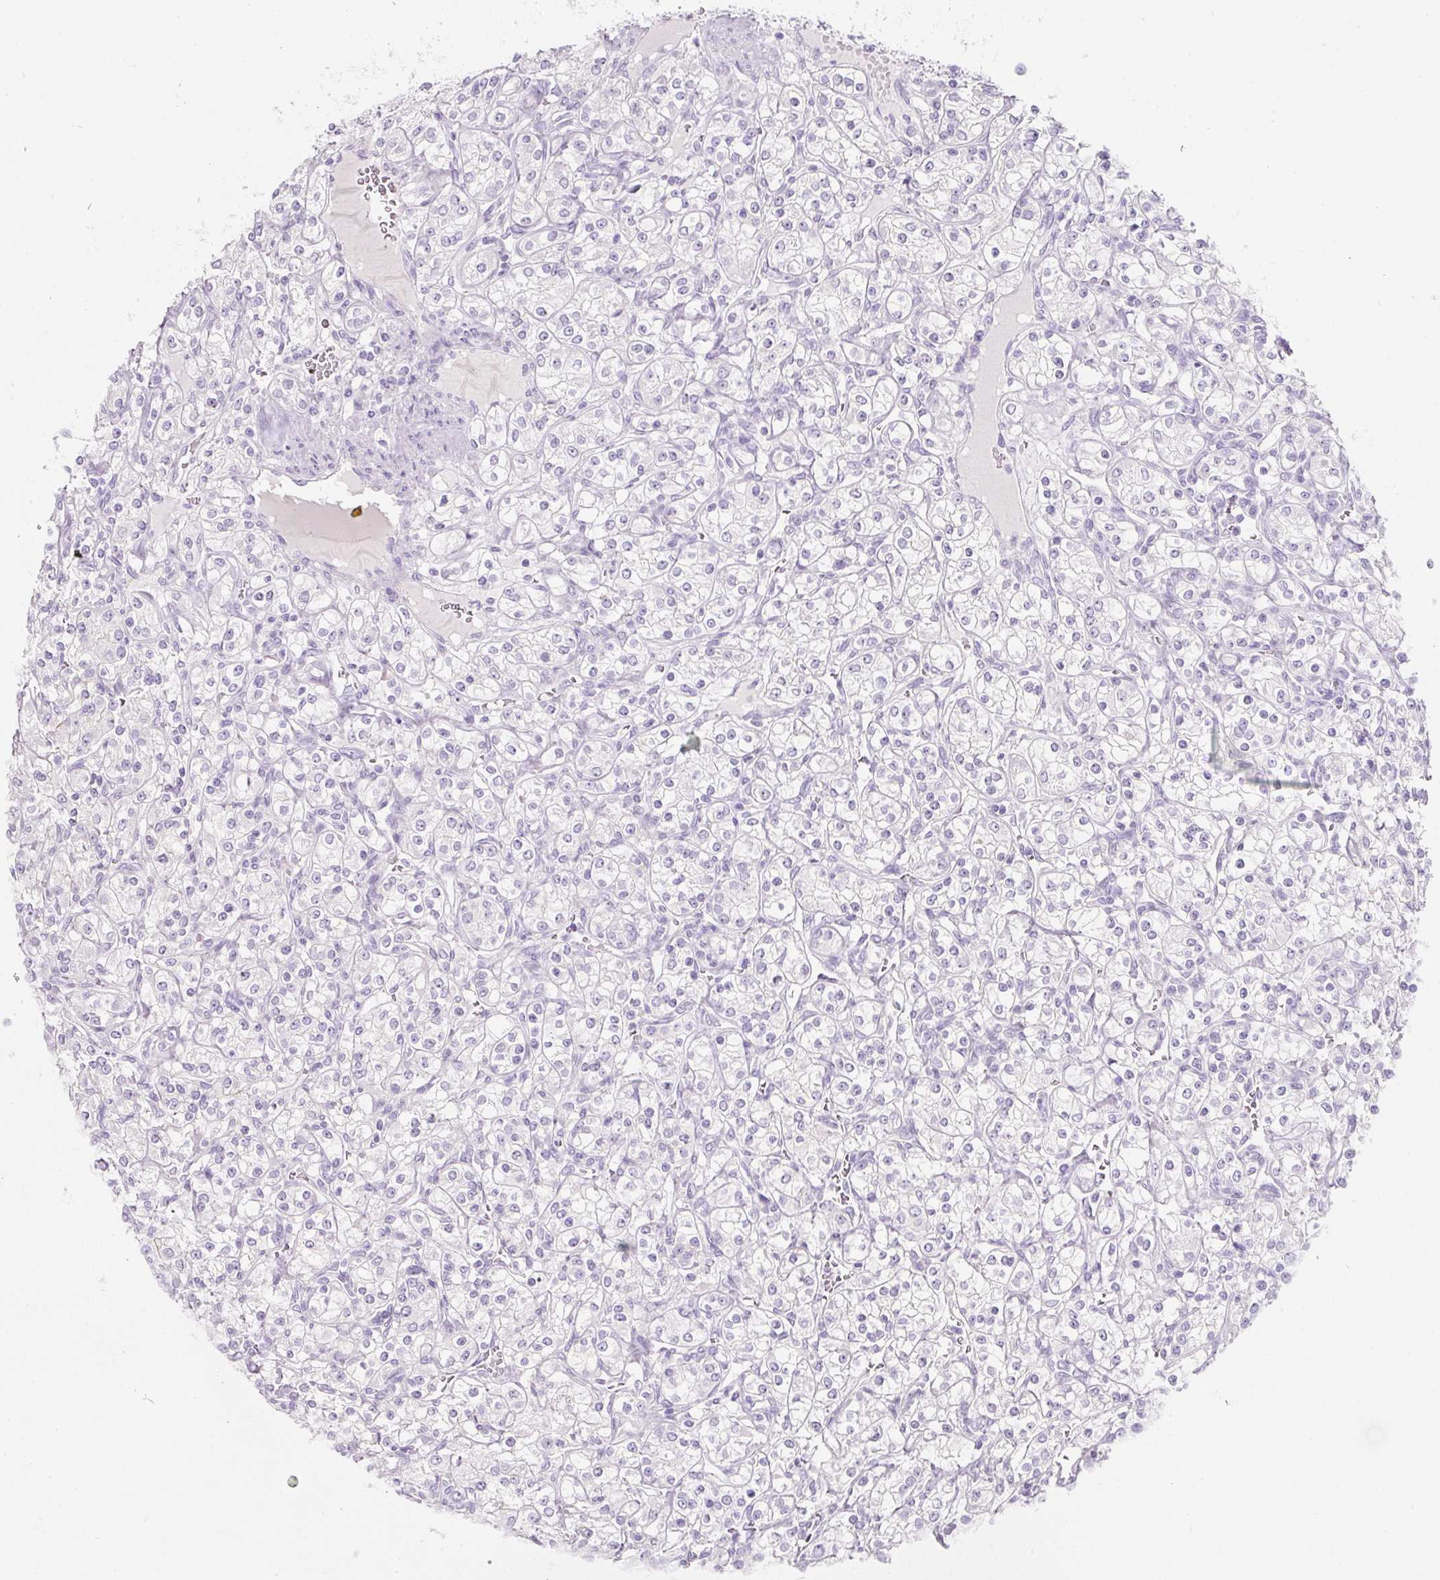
{"staining": {"intensity": "negative", "quantity": "none", "location": "none"}, "tissue": "renal cancer", "cell_type": "Tumor cells", "image_type": "cancer", "snomed": [{"axis": "morphology", "description": "Adenocarcinoma, NOS"}, {"axis": "topography", "description": "Kidney"}], "caption": "A high-resolution photomicrograph shows IHC staining of renal cancer (adenocarcinoma), which shows no significant expression in tumor cells.", "gene": "SLC2A2", "patient": {"sex": "male", "age": 77}}